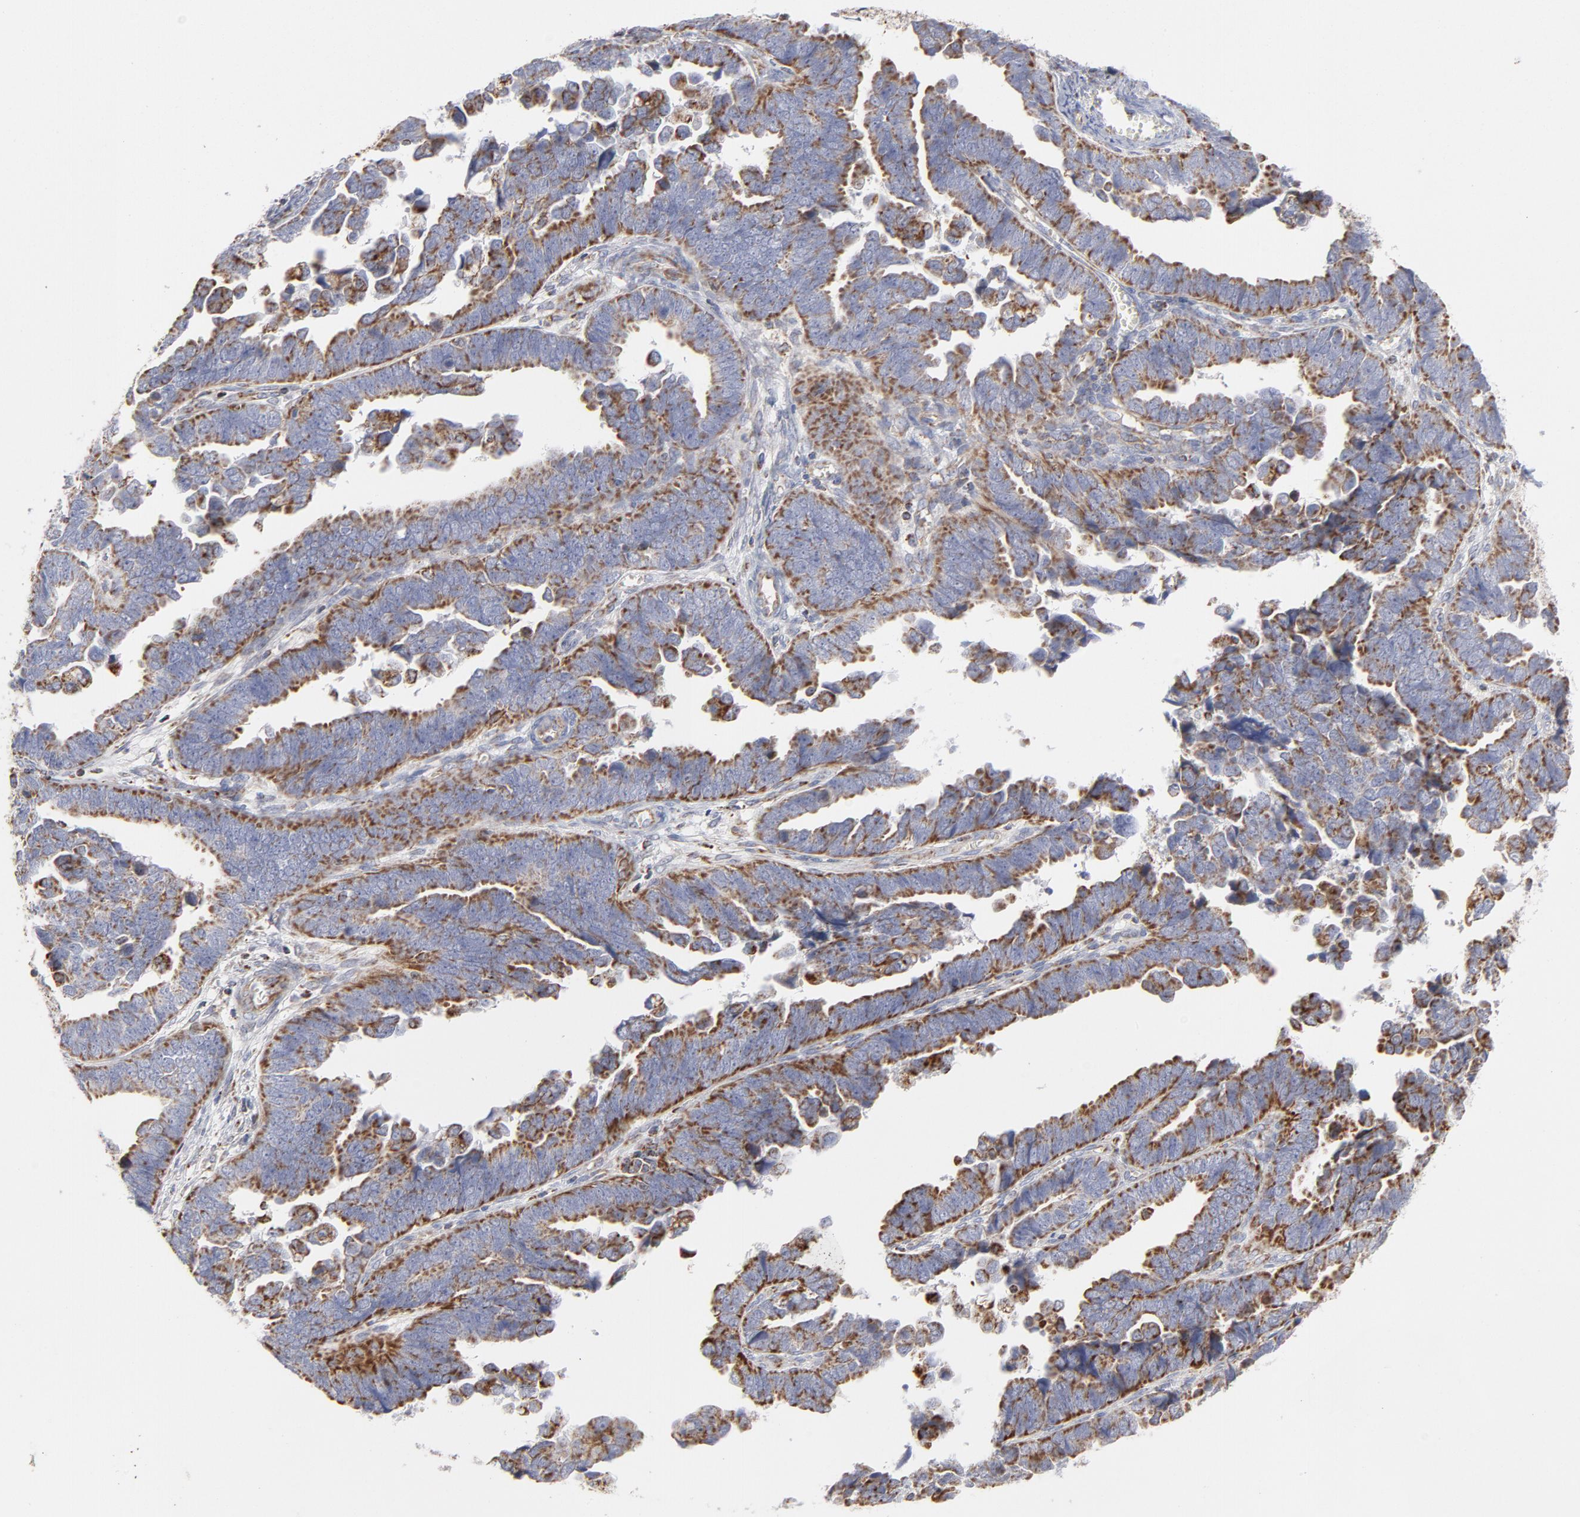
{"staining": {"intensity": "strong", "quantity": ">75%", "location": "cytoplasmic/membranous"}, "tissue": "endometrial cancer", "cell_type": "Tumor cells", "image_type": "cancer", "snomed": [{"axis": "morphology", "description": "Adenocarcinoma, NOS"}, {"axis": "topography", "description": "Endometrium"}], "caption": "Protein staining exhibits strong cytoplasmic/membranous expression in about >75% of tumor cells in endometrial cancer.", "gene": "ASB3", "patient": {"sex": "female", "age": 75}}